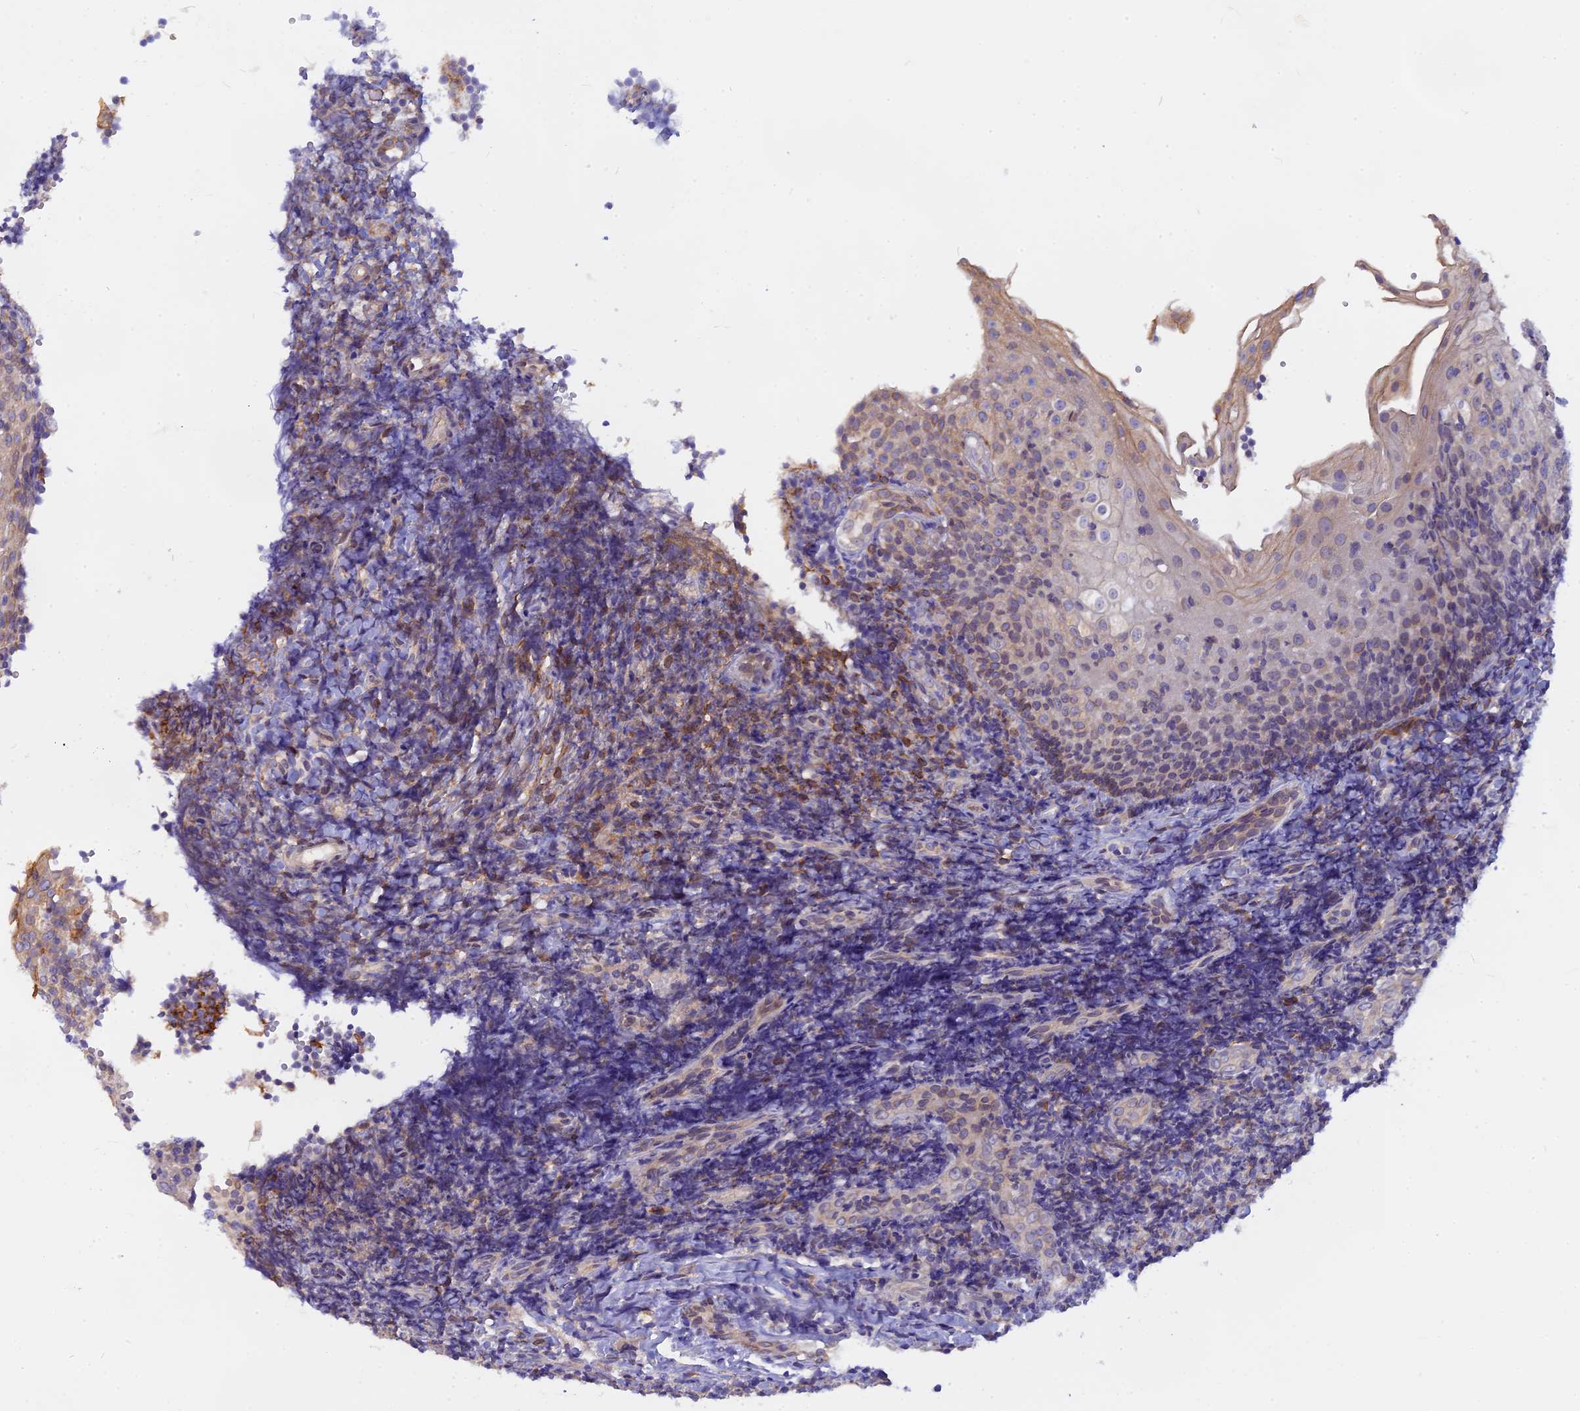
{"staining": {"intensity": "moderate", "quantity": "<25%", "location": "cytoplasmic/membranous"}, "tissue": "tonsil", "cell_type": "Germinal center cells", "image_type": "normal", "snomed": [{"axis": "morphology", "description": "Normal tissue, NOS"}, {"axis": "topography", "description": "Tonsil"}], "caption": "Brown immunohistochemical staining in benign tonsil displays moderate cytoplasmic/membranous positivity in approximately <25% of germinal center cells.", "gene": "TLCD1", "patient": {"sex": "female", "age": 40}}